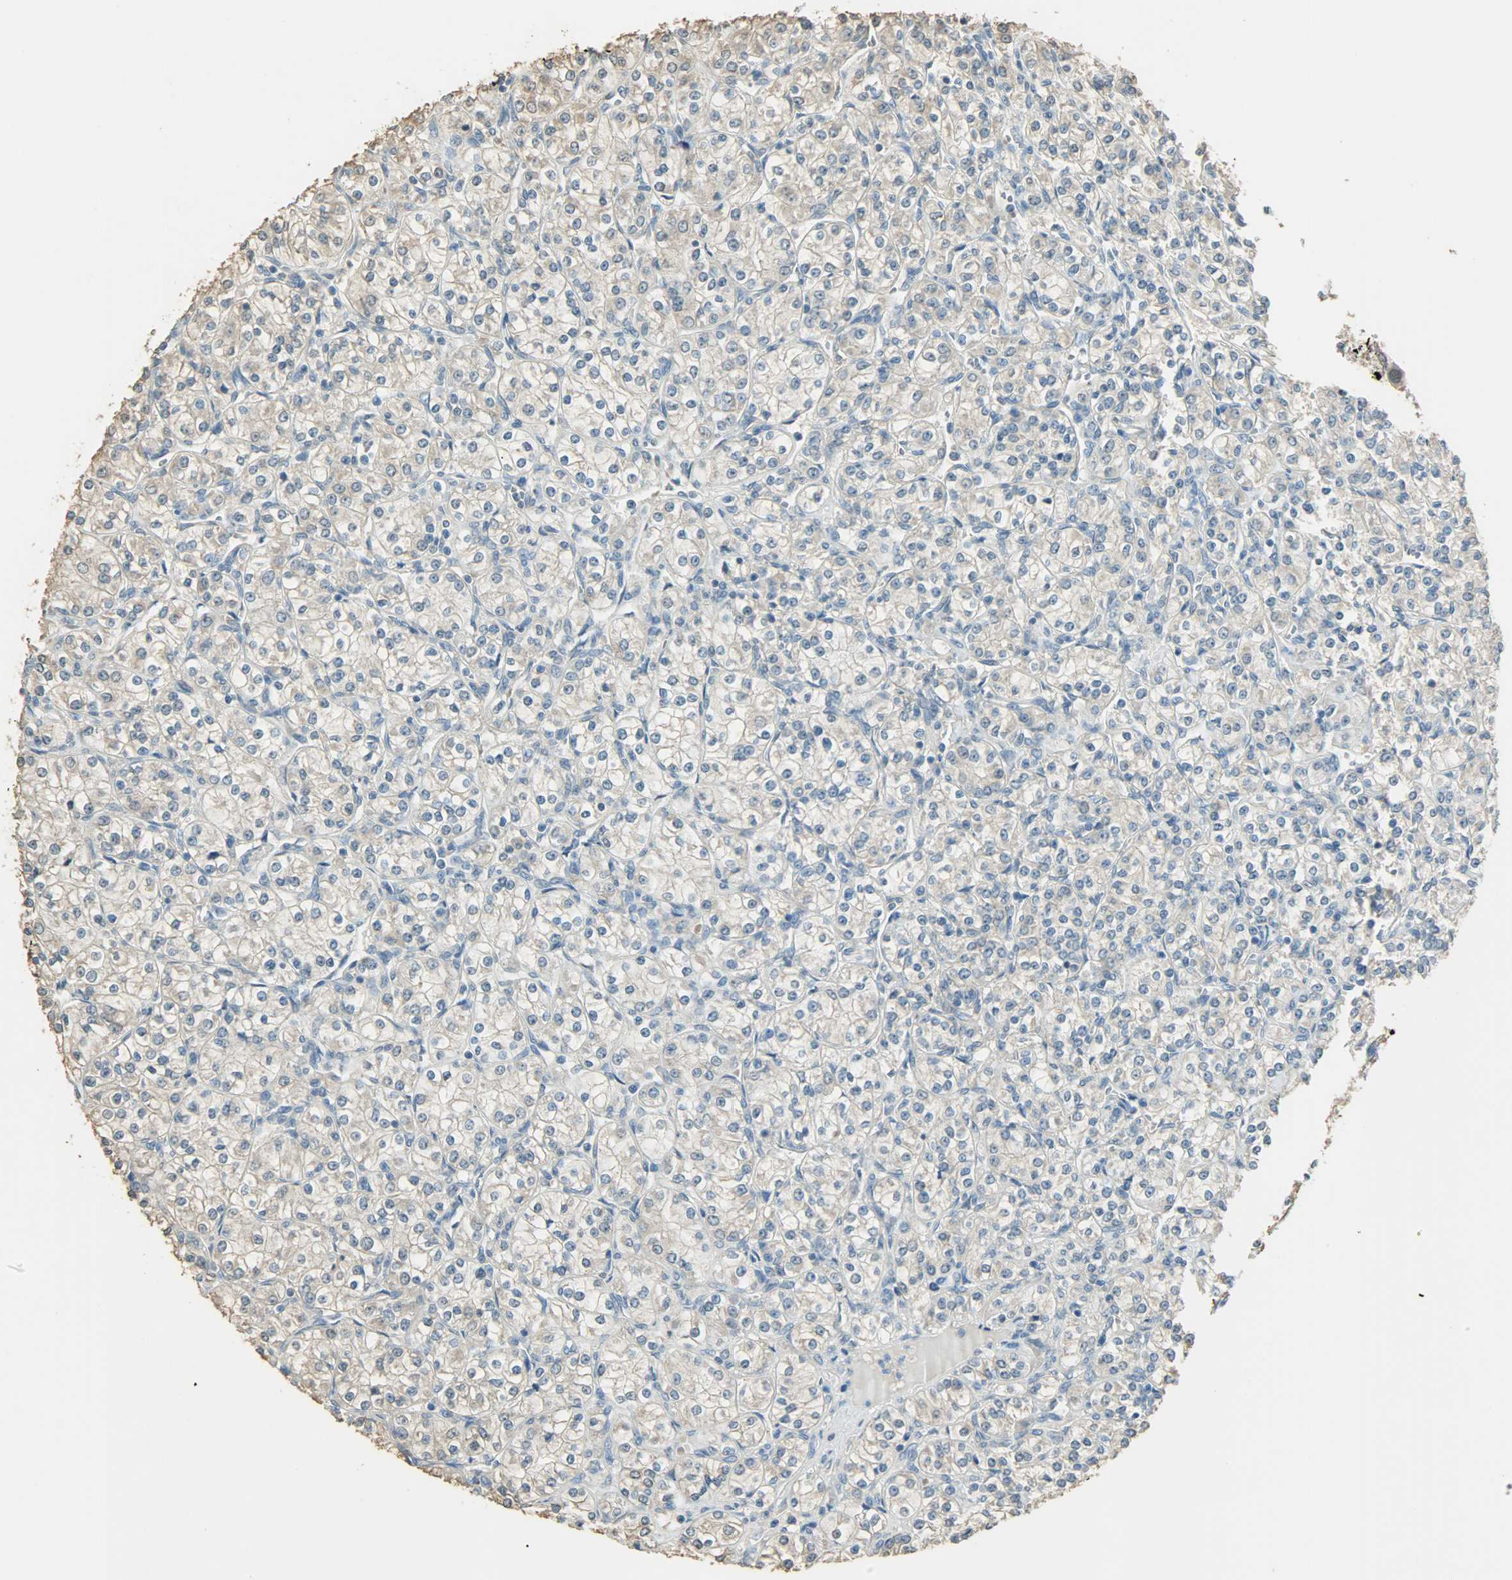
{"staining": {"intensity": "weak", "quantity": "<25%", "location": "cytoplasmic/membranous"}, "tissue": "renal cancer", "cell_type": "Tumor cells", "image_type": "cancer", "snomed": [{"axis": "morphology", "description": "Adenocarcinoma, NOS"}, {"axis": "topography", "description": "Kidney"}], "caption": "Tumor cells are negative for protein expression in human adenocarcinoma (renal). The staining was performed using DAB (3,3'-diaminobenzidine) to visualize the protein expression in brown, while the nuclei were stained in blue with hematoxylin (Magnification: 20x).", "gene": "PRMT5", "patient": {"sex": "male", "age": 77}}